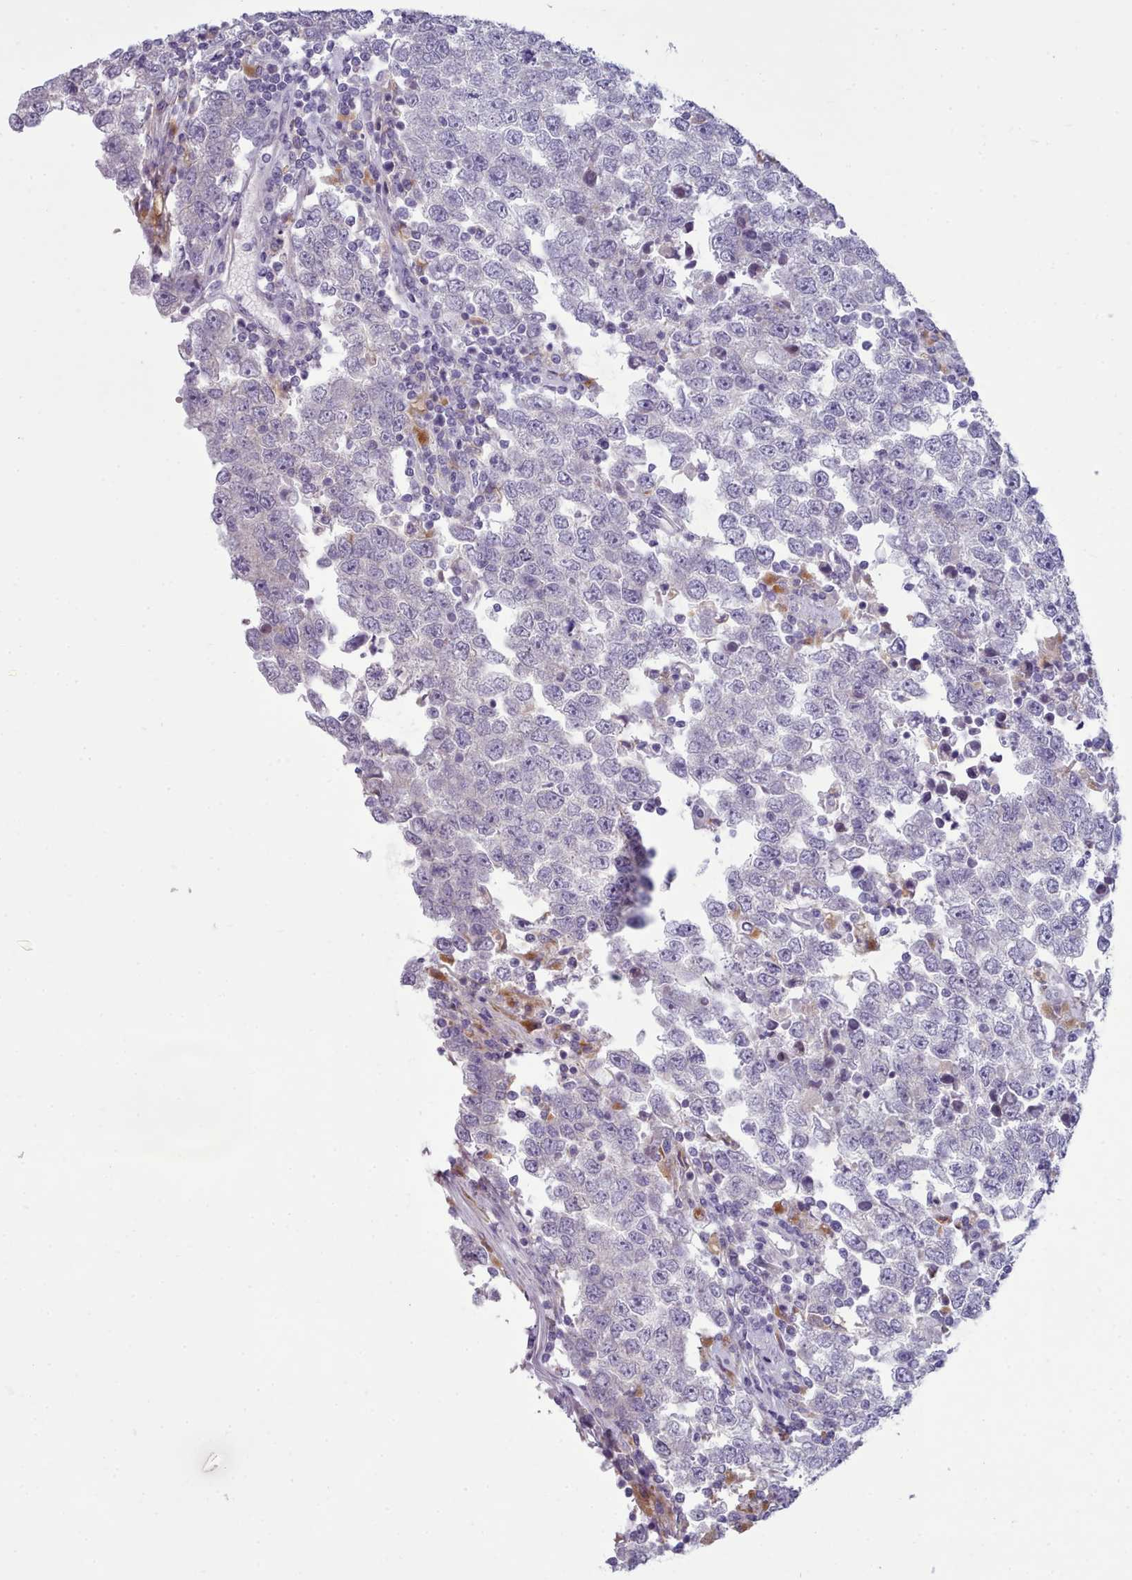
{"staining": {"intensity": "negative", "quantity": "none", "location": "none"}, "tissue": "testis cancer", "cell_type": "Tumor cells", "image_type": "cancer", "snomed": [{"axis": "morphology", "description": "Seminoma, NOS"}, {"axis": "morphology", "description": "Carcinoma, Embryonal, NOS"}, {"axis": "topography", "description": "Testis"}], "caption": "DAB (3,3'-diaminobenzidine) immunohistochemical staining of human testis cancer (seminoma) exhibits no significant expression in tumor cells.", "gene": "MYRFL", "patient": {"sex": "male", "age": 28}}